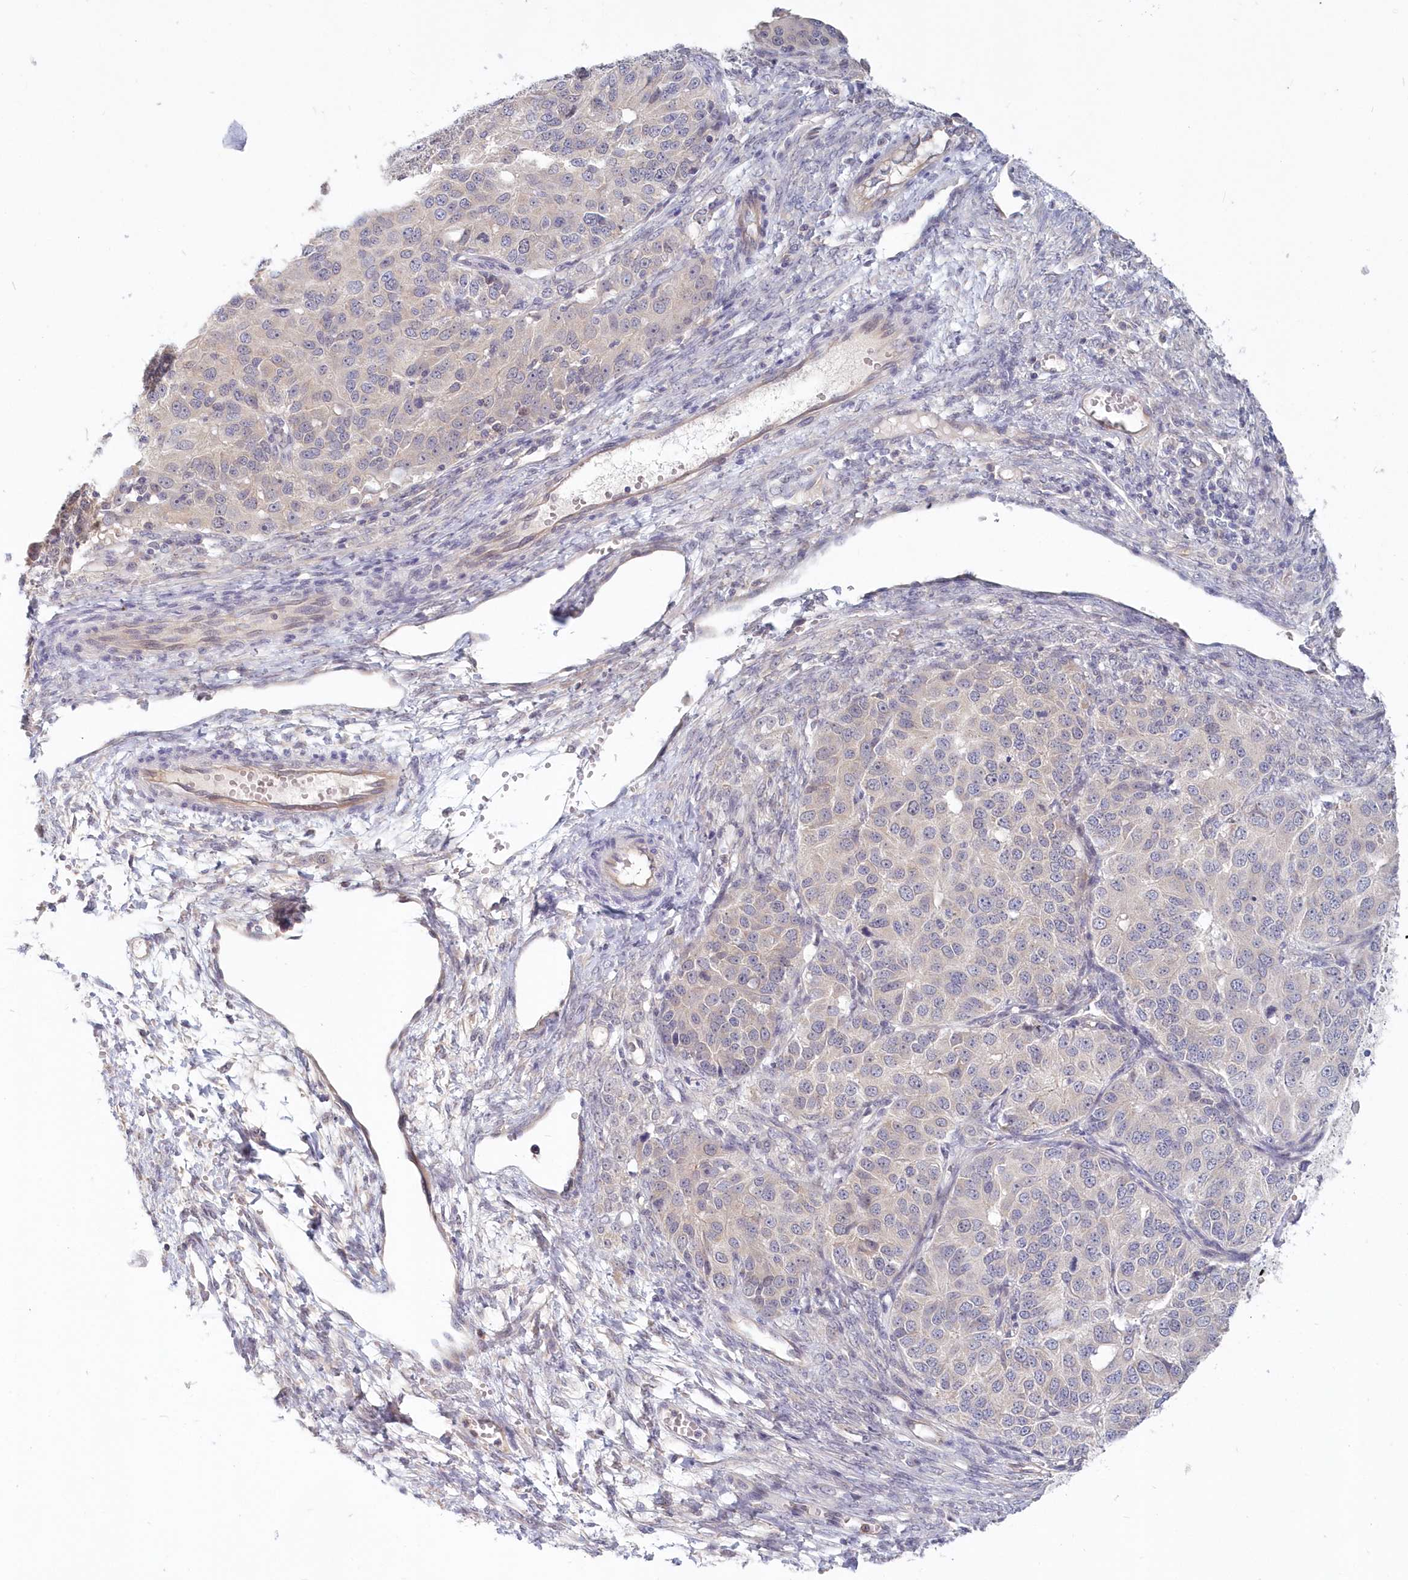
{"staining": {"intensity": "negative", "quantity": "none", "location": "none"}, "tissue": "ovarian cancer", "cell_type": "Tumor cells", "image_type": "cancer", "snomed": [{"axis": "morphology", "description": "Carcinoma, endometroid"}, {"axis": "topography", "description": "Ovary"}], "caption": "A micrograph of ovarian cancer stained for a protein displays no brown staining in tumor cells.", "gene": "KATNA1", "patient": {"sex": "female", "age": 51}}